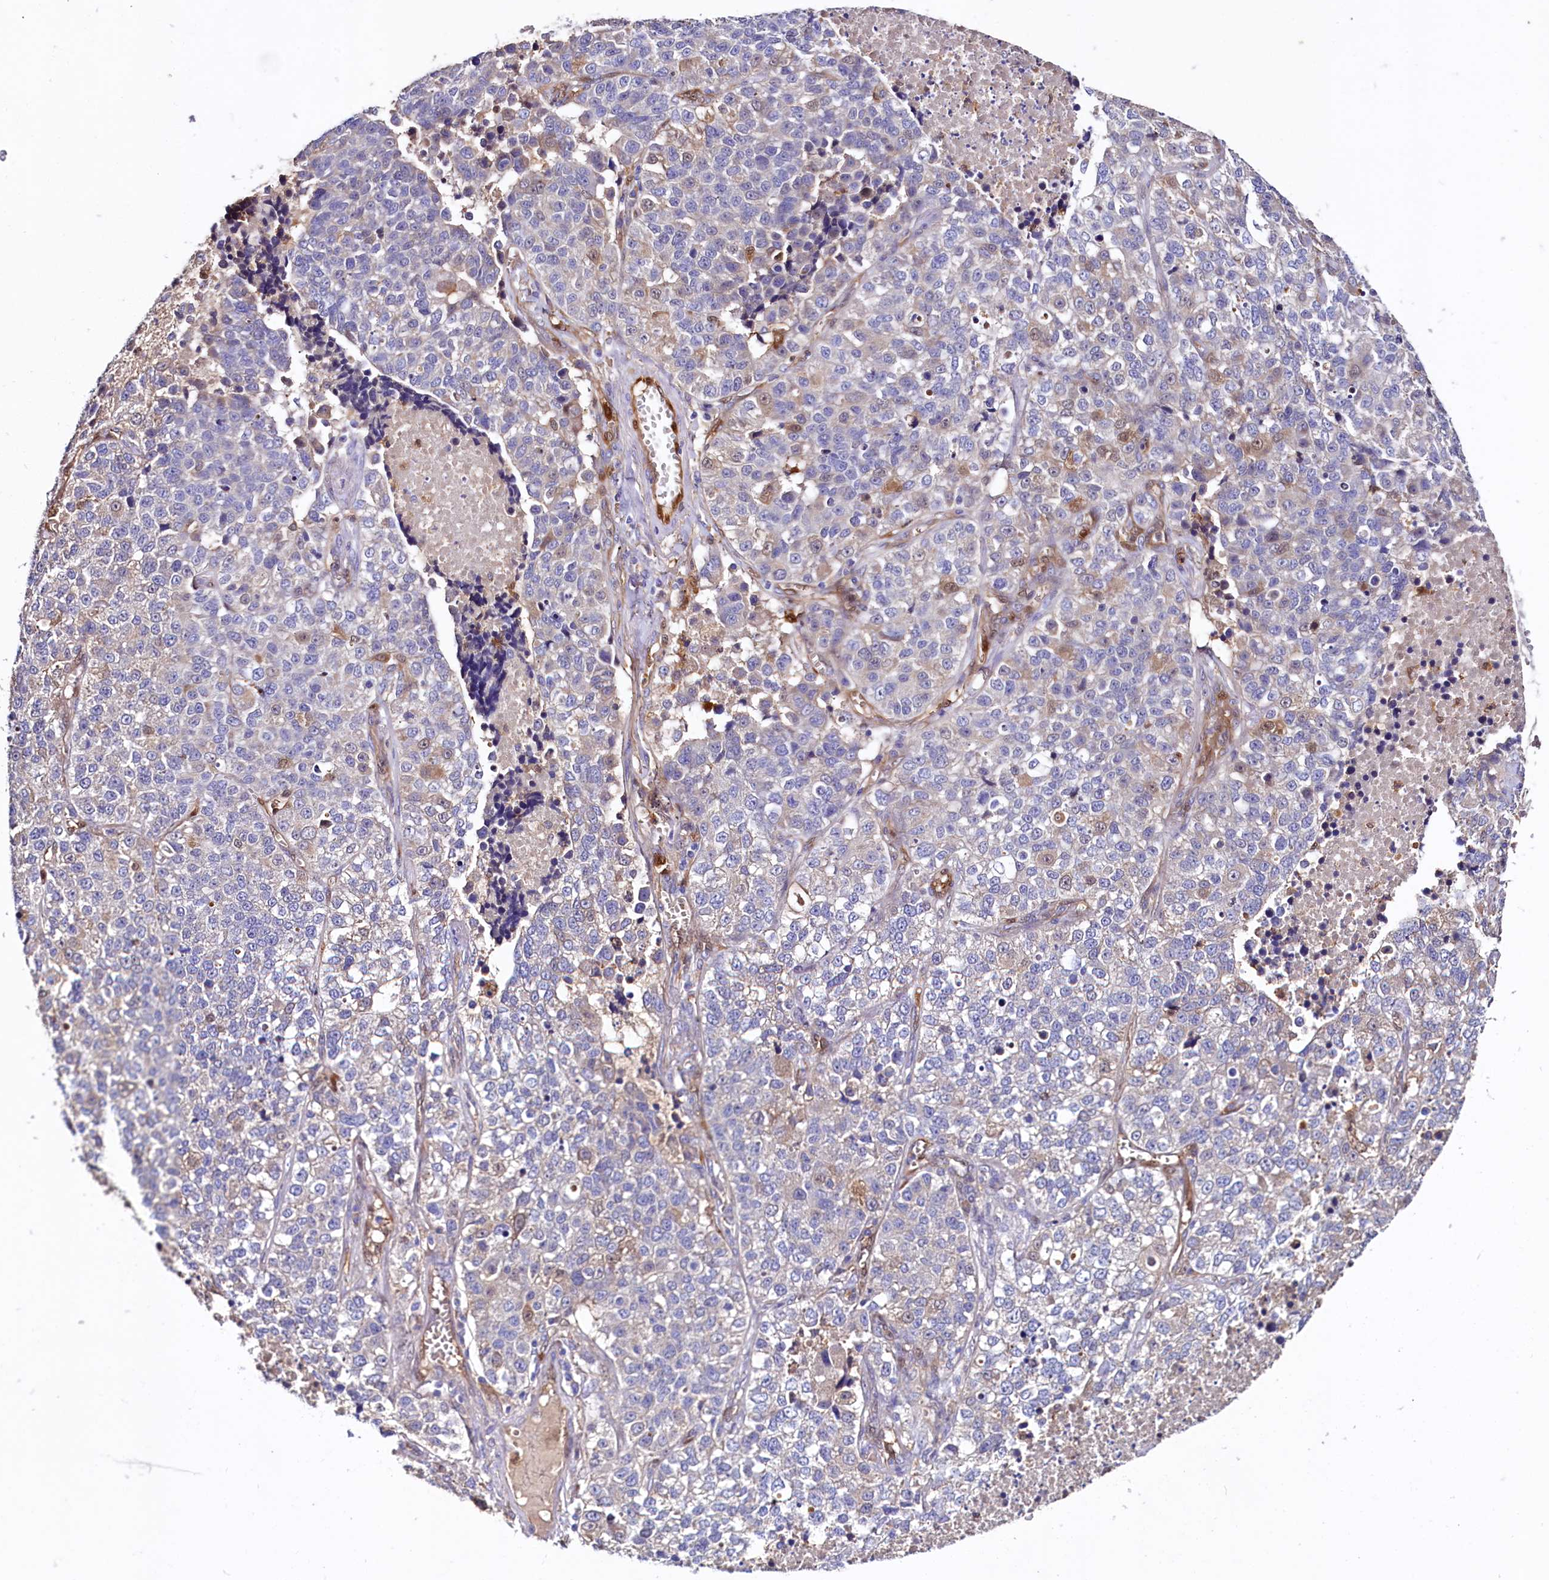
{"staining": {"intensity": "weak", "quantity": "<25%", "location": "cytoplasmic/membranous,nuclear"}, "tissue": "lung cancer", "cell_type": "Tumor cells", "image_type": "cancer", "snomed": [{"axis": "morphology", "description": "Adenocarcinoma, NOS"}, {"axis": "topography", "description": "Lung"}], "caption": "Micrograph shows no protein positivity in tumor cells of adenocarcinoma (lung) tissue.", "gene": "IL17RD", "patient": {"sex": "male", "age": 49}}